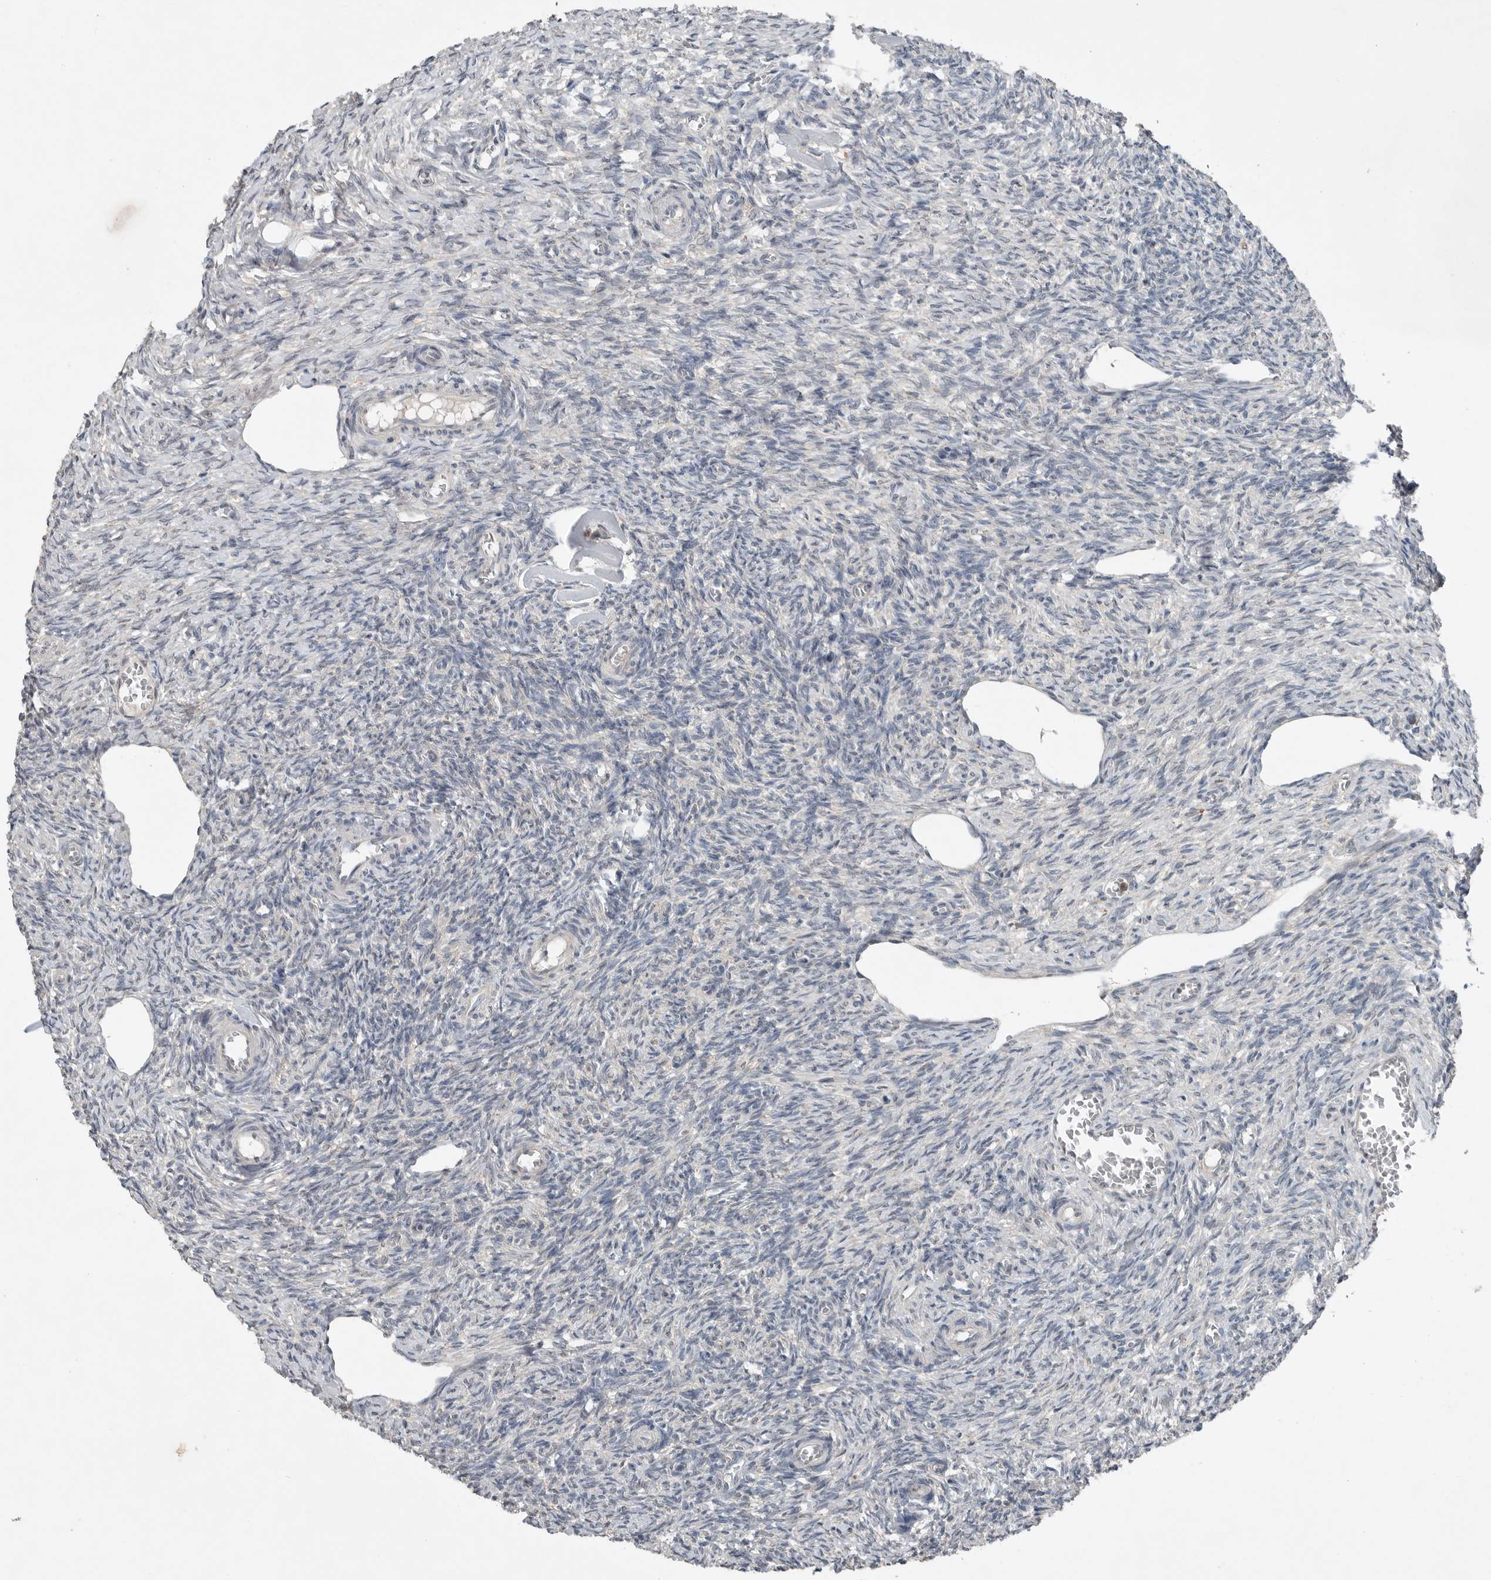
{"staining": {"intensity": "negative", "quantity": "none", "location": "none"}, "tissue": "ovary", "cell_type": "Ovarian stroma cells", "image_type": "normal", "snomed": [{"axis": "morphology", "description": "Normal tissue, NOS"}, {"axis": "topography", "description": "Ovary"}], "caption": "Immunohistochemistry (IHC) photomicrograph of unremarkable human ovary stained for a protein (brown), which shows no expression in ovarian stroma cells.", "gene": "MFAP3L", "patient": {"sex": "female", "age": 27}}